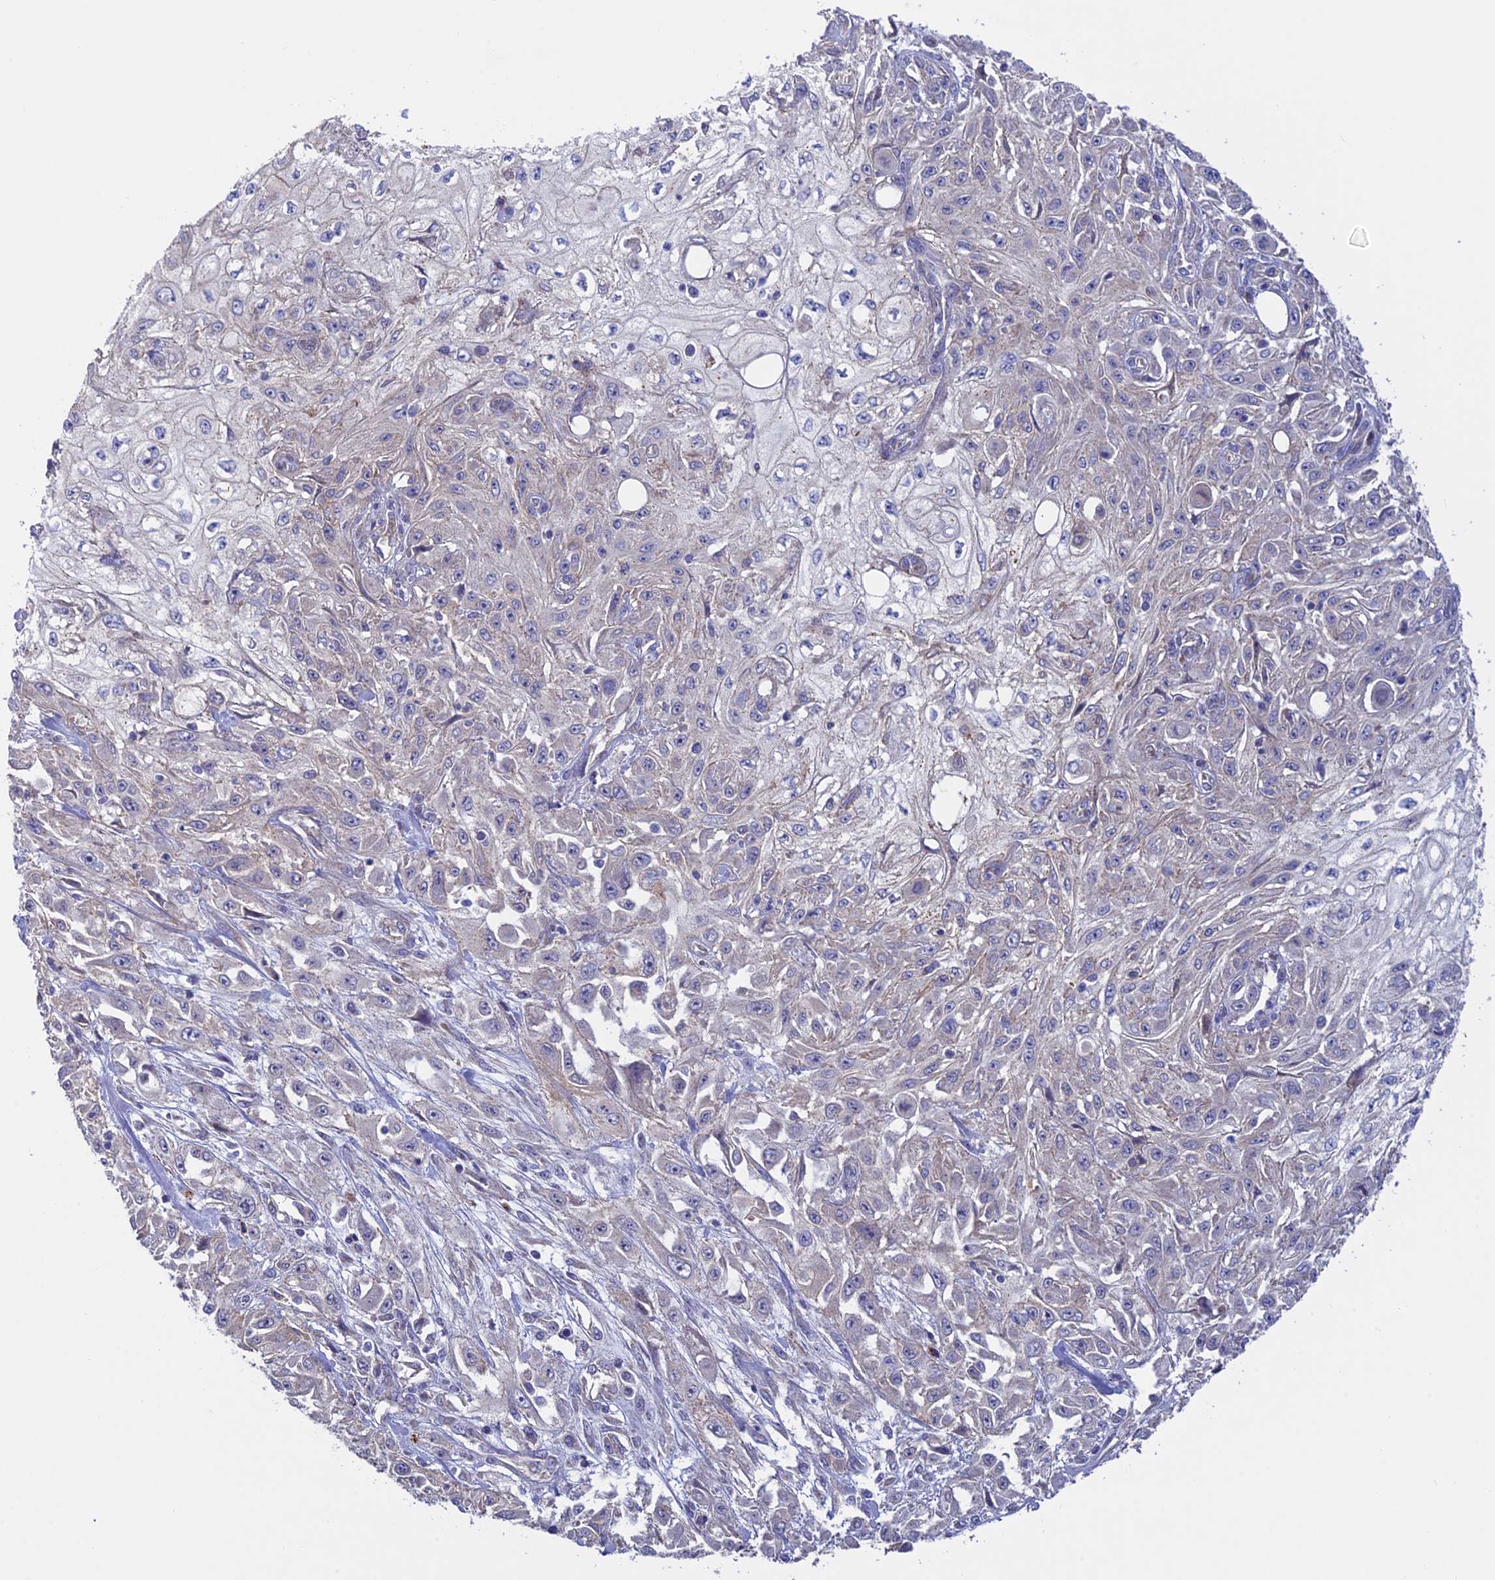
{"staining": {"intensity": "negative", "quantity": "none", "location": "none"}, "tissue": "skin cancer", "cell_type": "Tumor cells", "image_type": "cancer", "snomed": [{"axis": "morphology", "description": "Squamous cell carcinoma, NOS"}, {"axis": "morphology", "description": "Squamous cell carcinoma, metastatic, NOS"}, {"axis": "topography", "description": "Skin"}, {"axis": "topography", "description": "Lymph node"}], "caption": "Tumor cells show no significant protein positivity in skin cancer.", "gene": "ETFDH", "patient": {"sex": "male", "age": 75}}